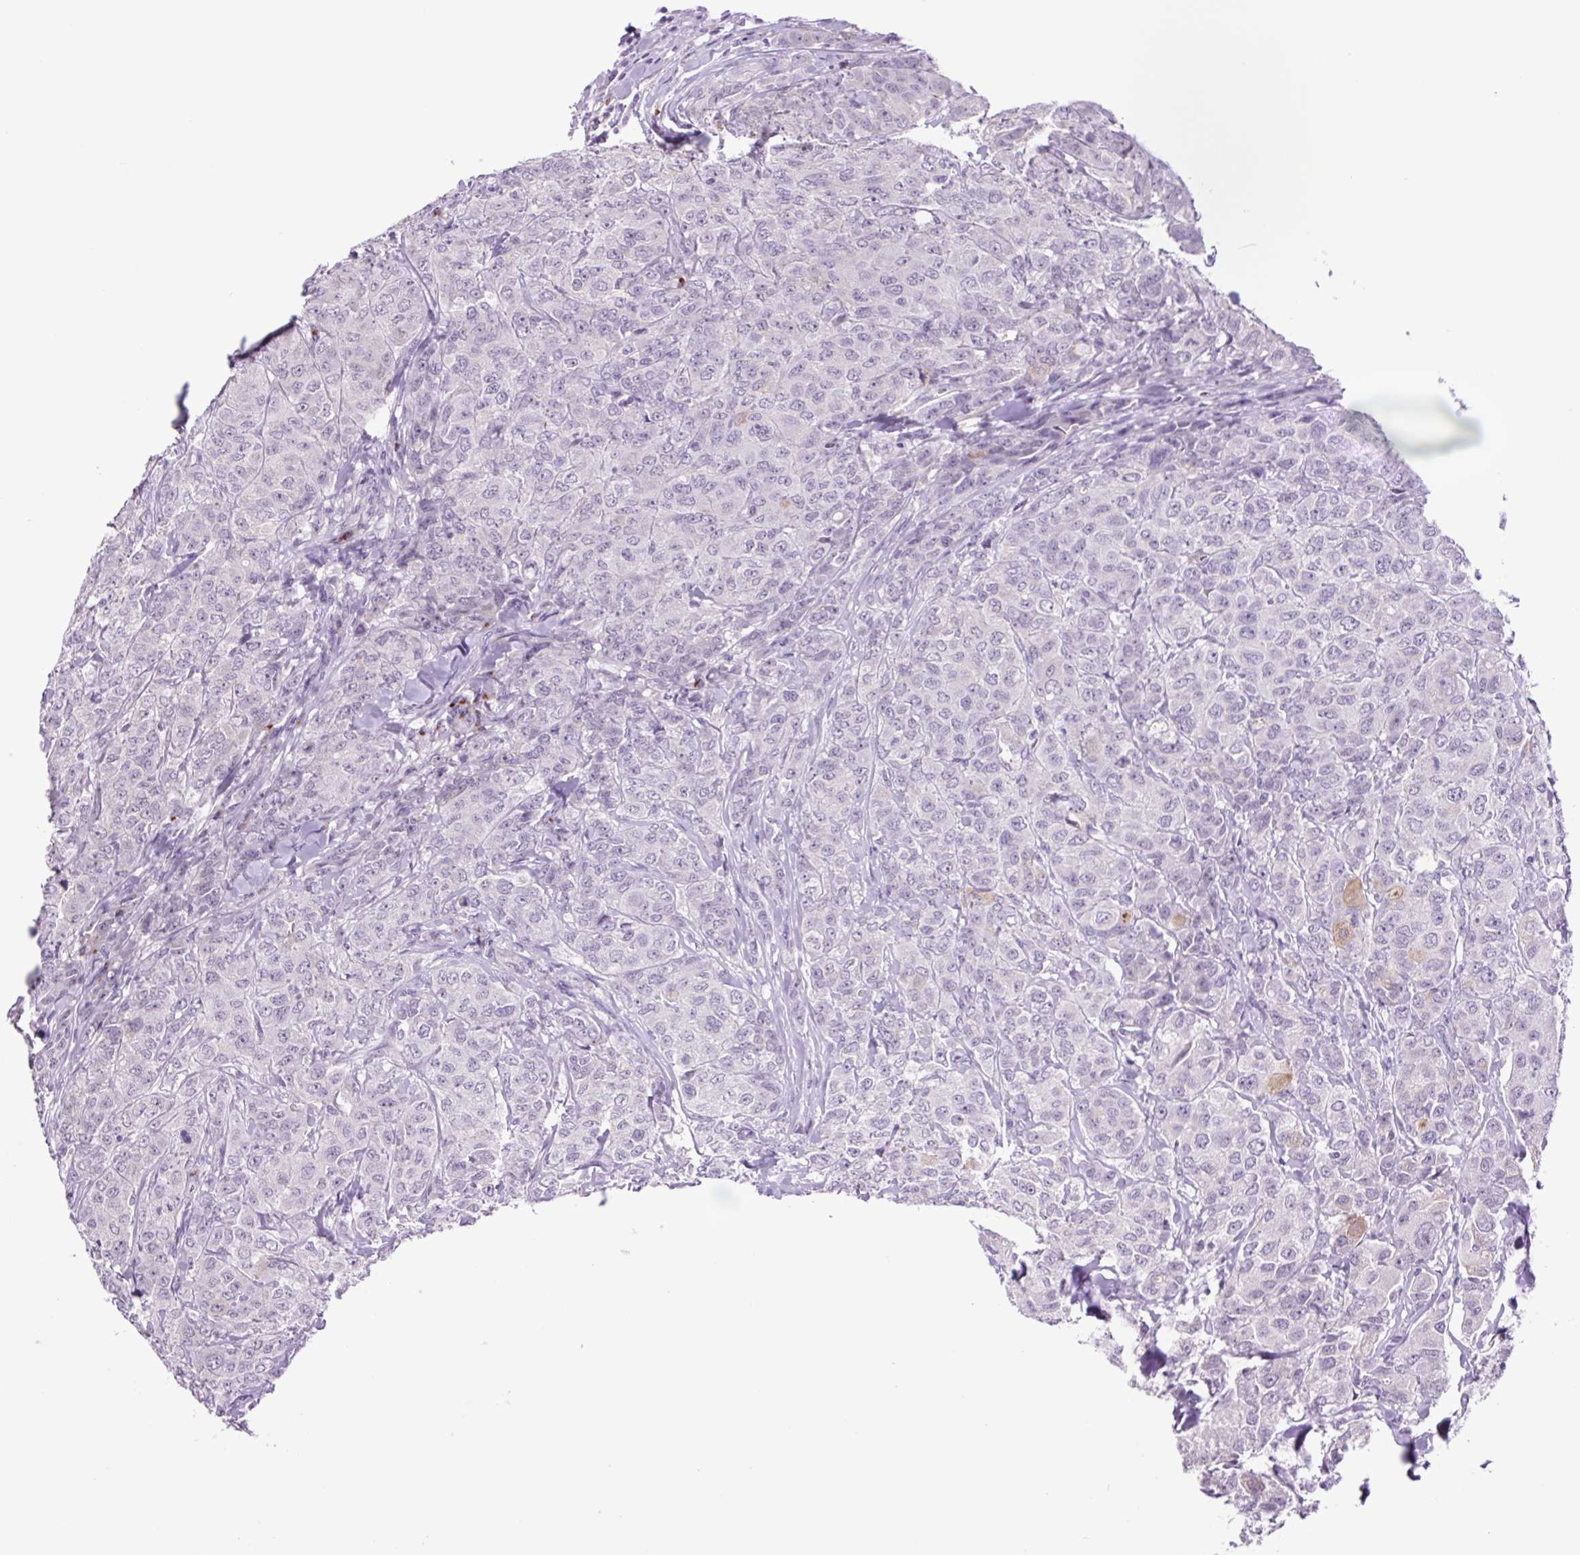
{"staining": {"intensity": "negative", "quantity": "none", "location": "none"}, "tissue": "breast cancer", "cell_type": "Tumor cells", "image_type": "cancer", "snomed": [{"axis": "morphology", "description": "Duct carcinoma"}, {"axis": "topography", "description": "Breast"}], "caption": "This is an immunohistochemistry (IHC) image of human breast intraductal carcinoma. There is no expression in tumor cells.", "gene": "MFSD3", "patient": {"sex": "female", "age": 43}}